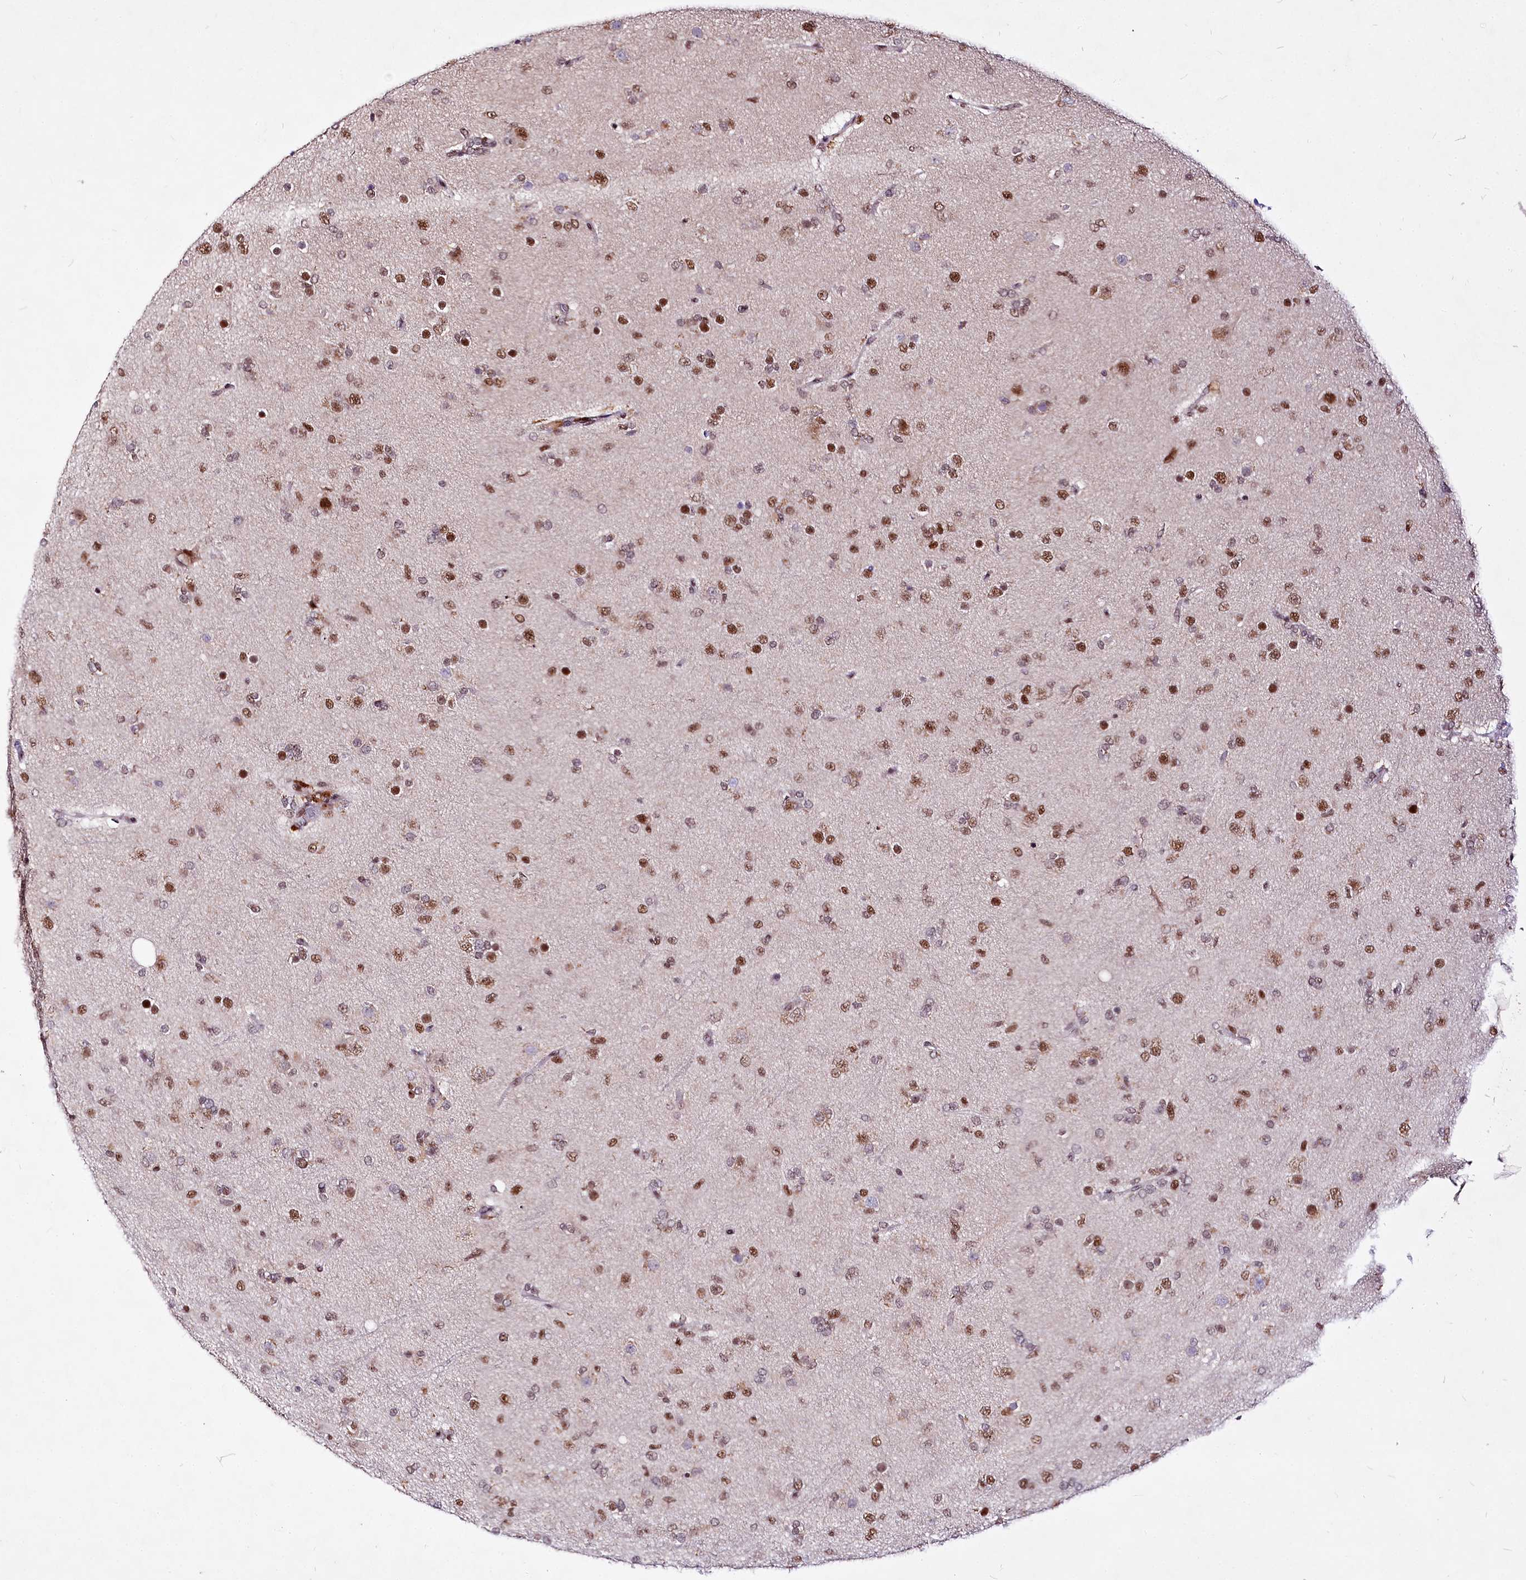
{"staining": {"intensity": "moderate", "quantity": ">75%", "location": "nuclear"}, "tissue": "glioma", "cell_type": "Tumor cells", "image_type": "cancer", "snomed": [{"axis": "morphology", "description": "Glioma, malignant, Low grade"}, {"axis": "topography", "description": "Brain"}], "caption": "Immunohistochemistry image of human low-grade glioma (malignant) stained for a protein (brown), which shows medium levels of moderate nuclear staining in approximately >75% of tumor cells.", "gene": "POLA2", "patient": {"sex": "male", "age": 65}}